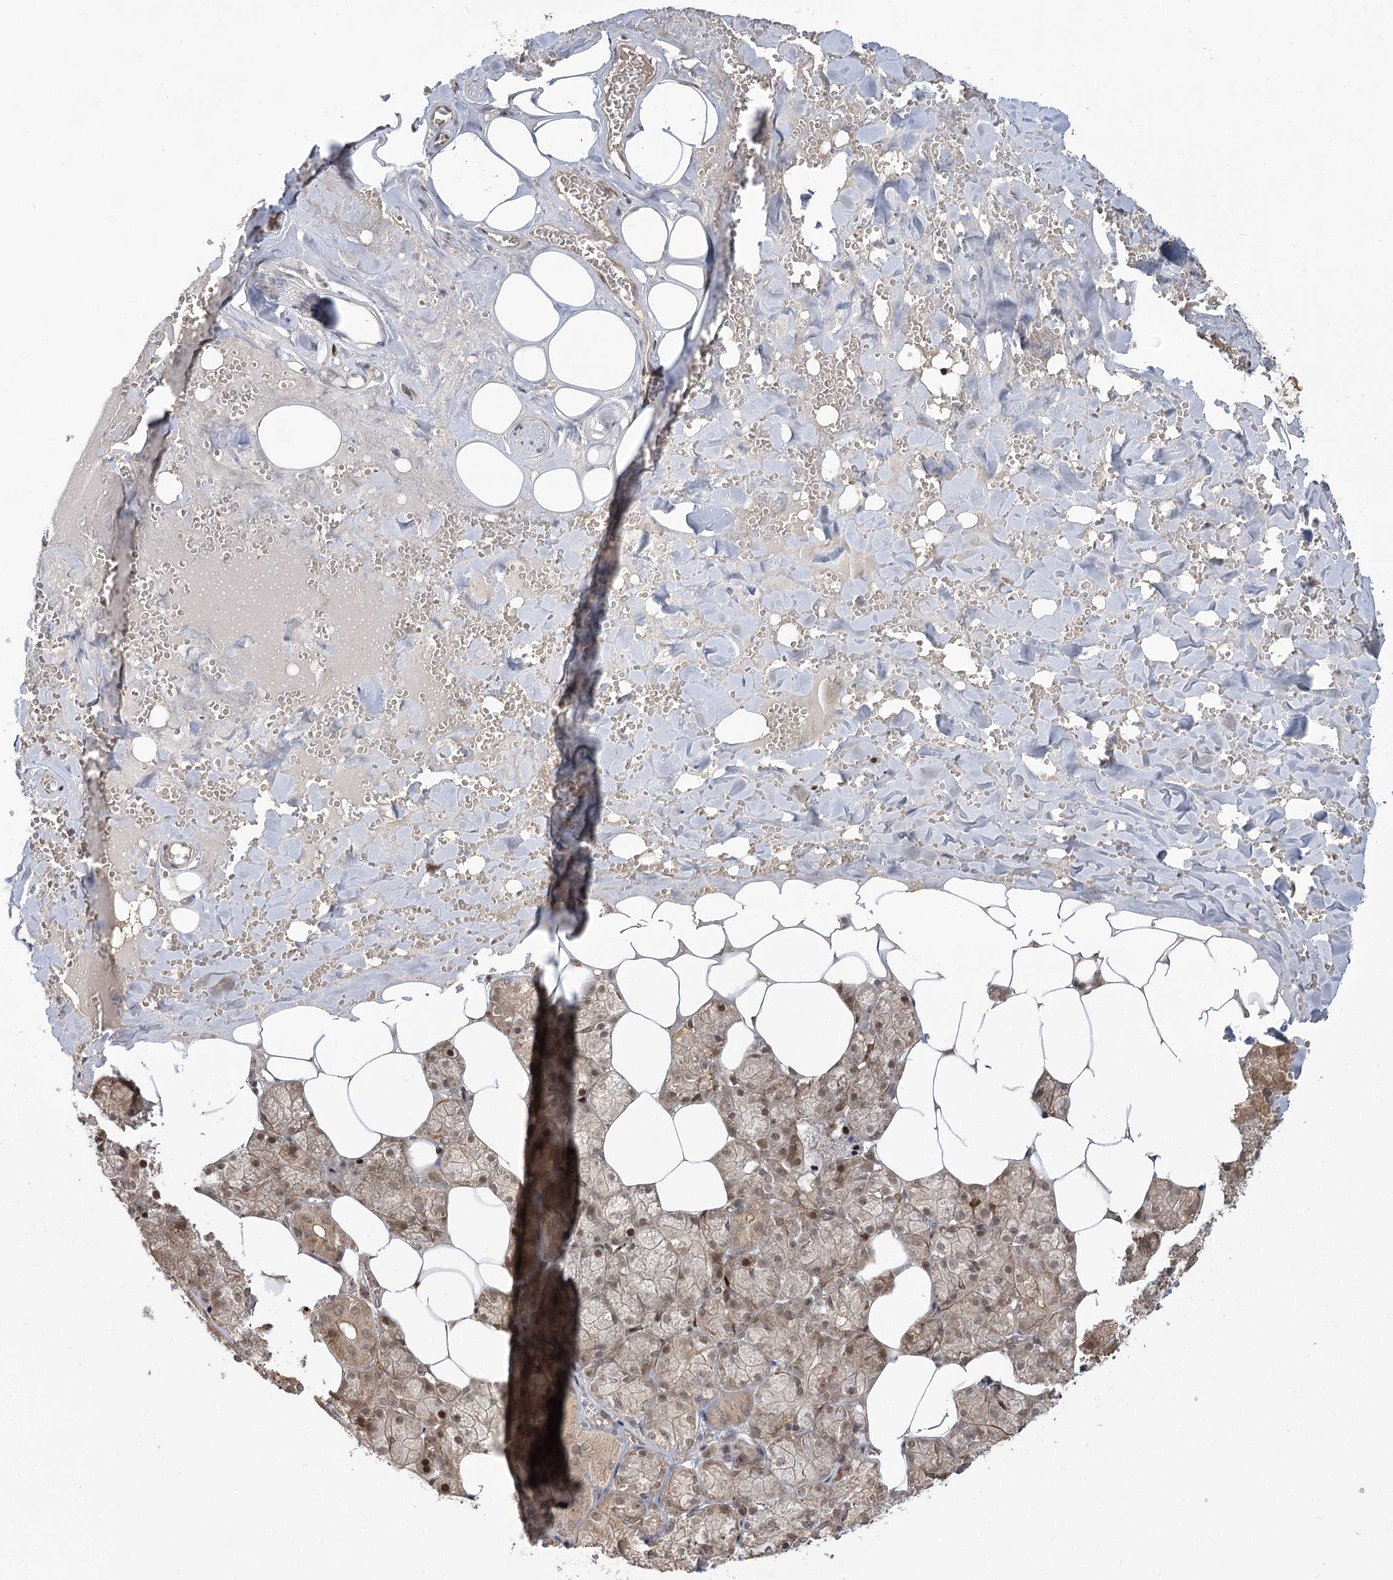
{"staining": {"intensity": "moderate", "quantity": ">75%", "location": "cytoplasmic/membranous,nuclear"}, "tissue": "salivary gland", "cell_type": "Glandular cells", "image_type": "normal", "snomed": [{"axis": "morphology", "description": "Normal tissue, NOS"}, {"axis": "topography", "description": "Salivary gland"}], "caption": "An image of human salivary gland stained for a protein reveals moderate cytoplasmic/membranous,nuclear brown staining in glandular cells. The protein is shown in brown color, while the nuclei are stained blue.", "gene": "HELQ", "patient": {"sex": "male", "age": 62}}